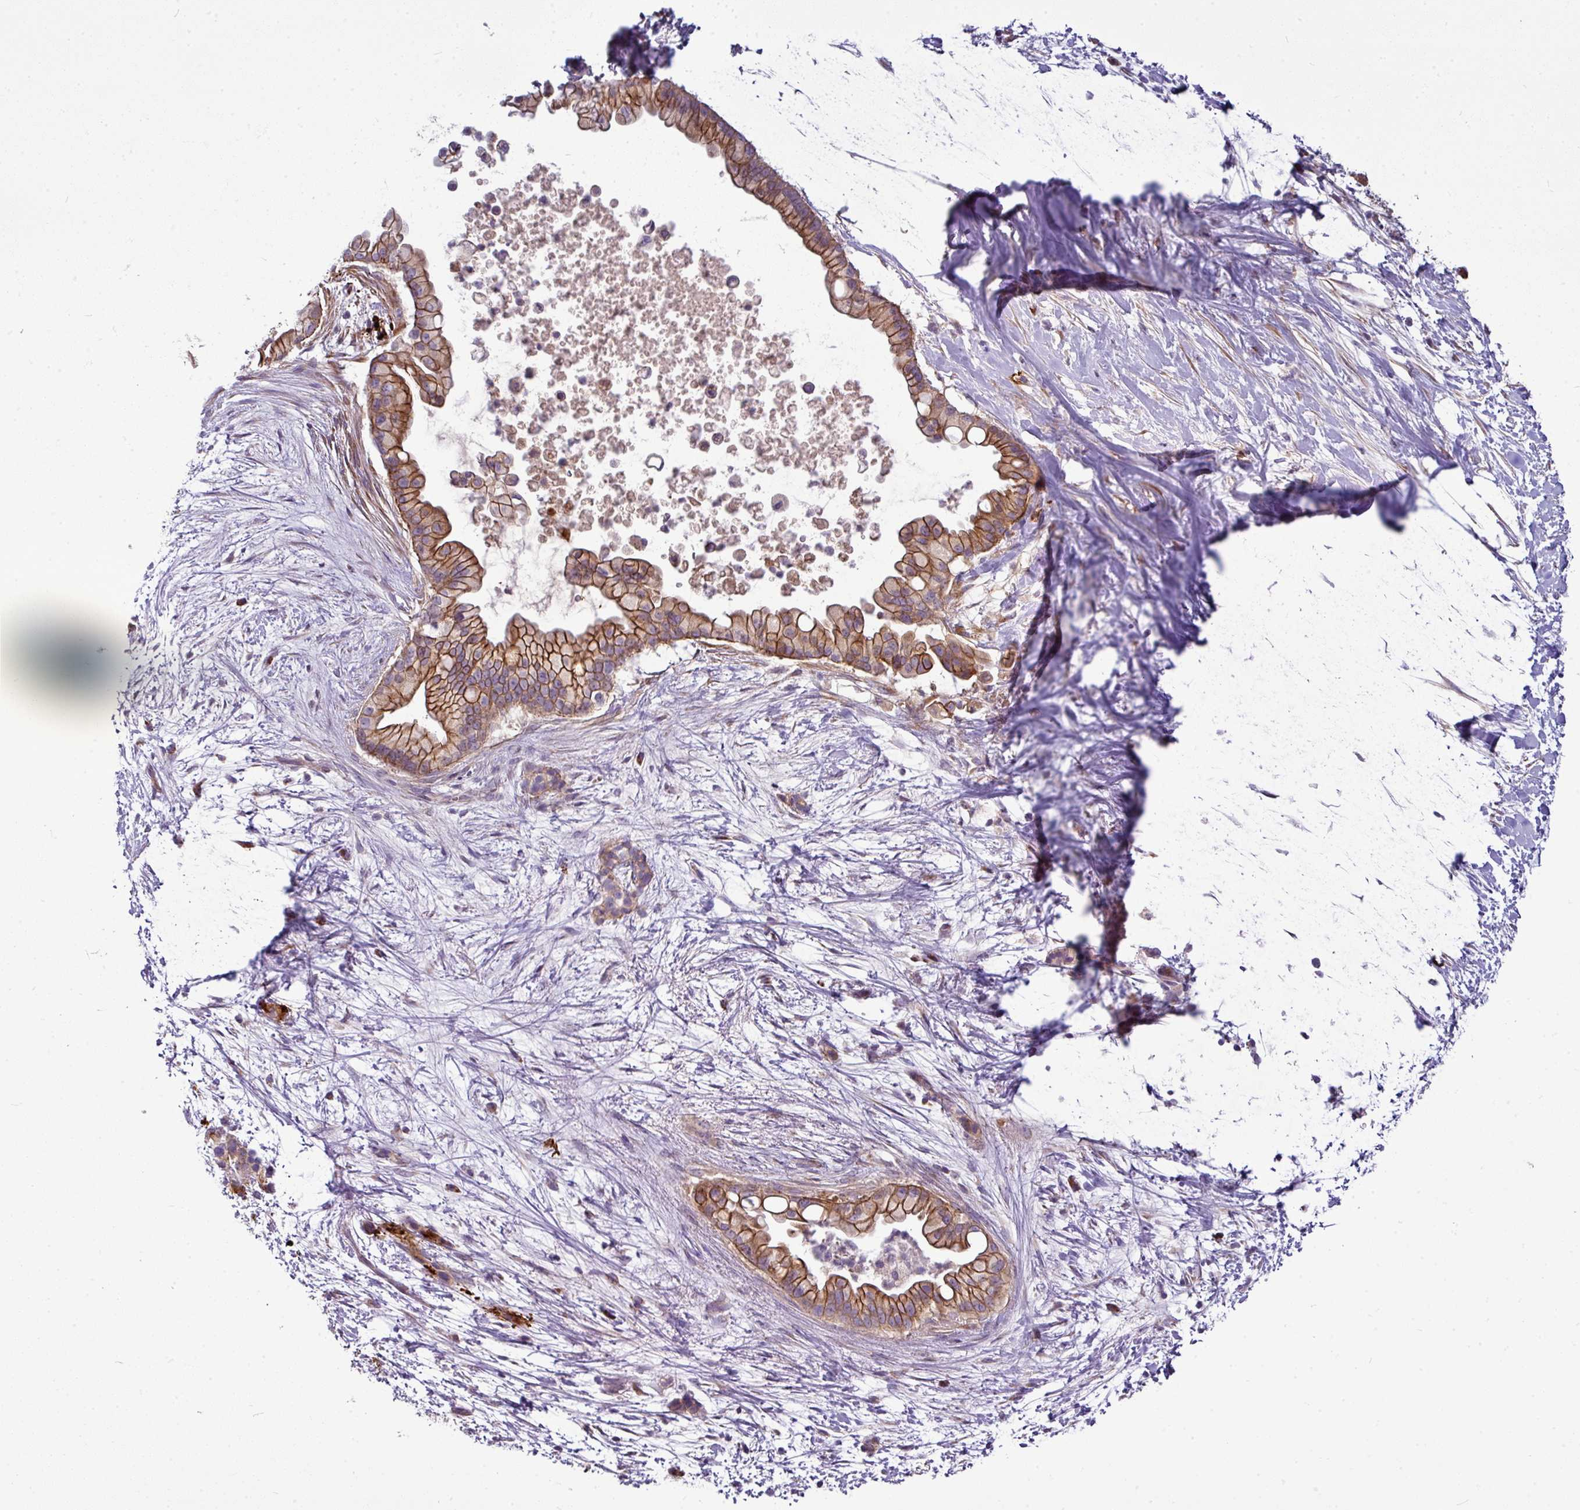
{"staining": {"intensity": "strong", "quantity": ">75%", "location": "cytoplasmic/membranous"}, "tissue": "pancreatic cancer", "cell_type": "Tumor cells", "image_type": "cancer", "snomed": [{"axis": "morphology", "description": "Adenocarcinoma, NOS"}, {"axis": "topography", "description": "Pancreas"}], "caption": "A photomicrograph of adenocarcinoma (pancreatic) stained for a protein displays strong cytoplasmic/membranous brown staining in tumor cells.", "gene": "GAN", "patient": {"sex": "female", "age": 69}}